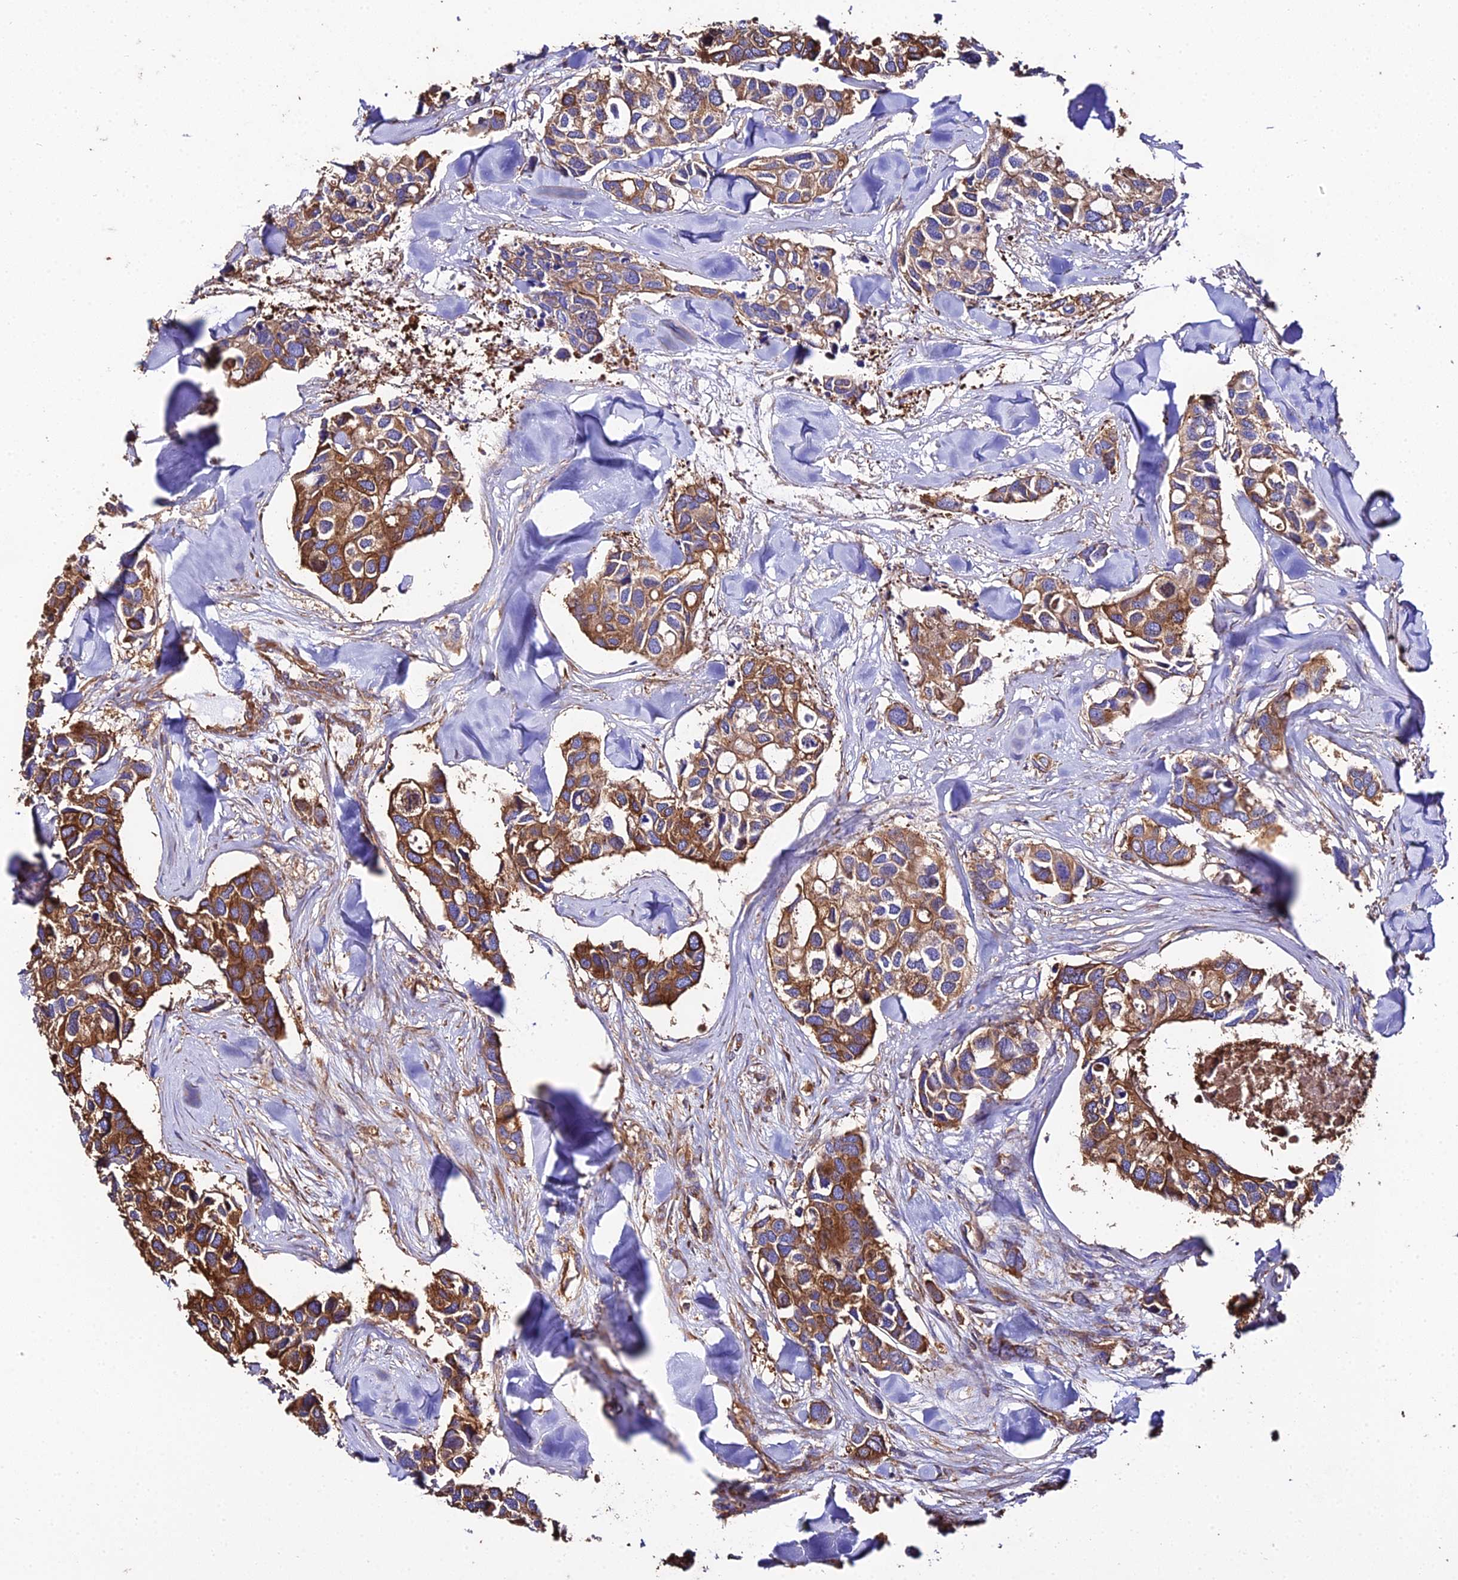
{"staining": {"intensity": "moderate", "quantity": ">75%", "location": "cytoplasmic/membranous"}, "tissue": "breast cancer", "cell_type": "Tumor cells", "image_type": "cancer", "snomed": [{"axis": "morphology", "description": "Duct carcinoma"}, {"axis": "topography", "description": "Breast"}], "caption": "Breast cancer was stained to show a protein in brown. There is medium levels of moderate cytoplasmic/membranous positivity in approximately >75% of tumor cells.", "gene": "TUBA3D", "patient": {"sex": "female", "age": 83}}